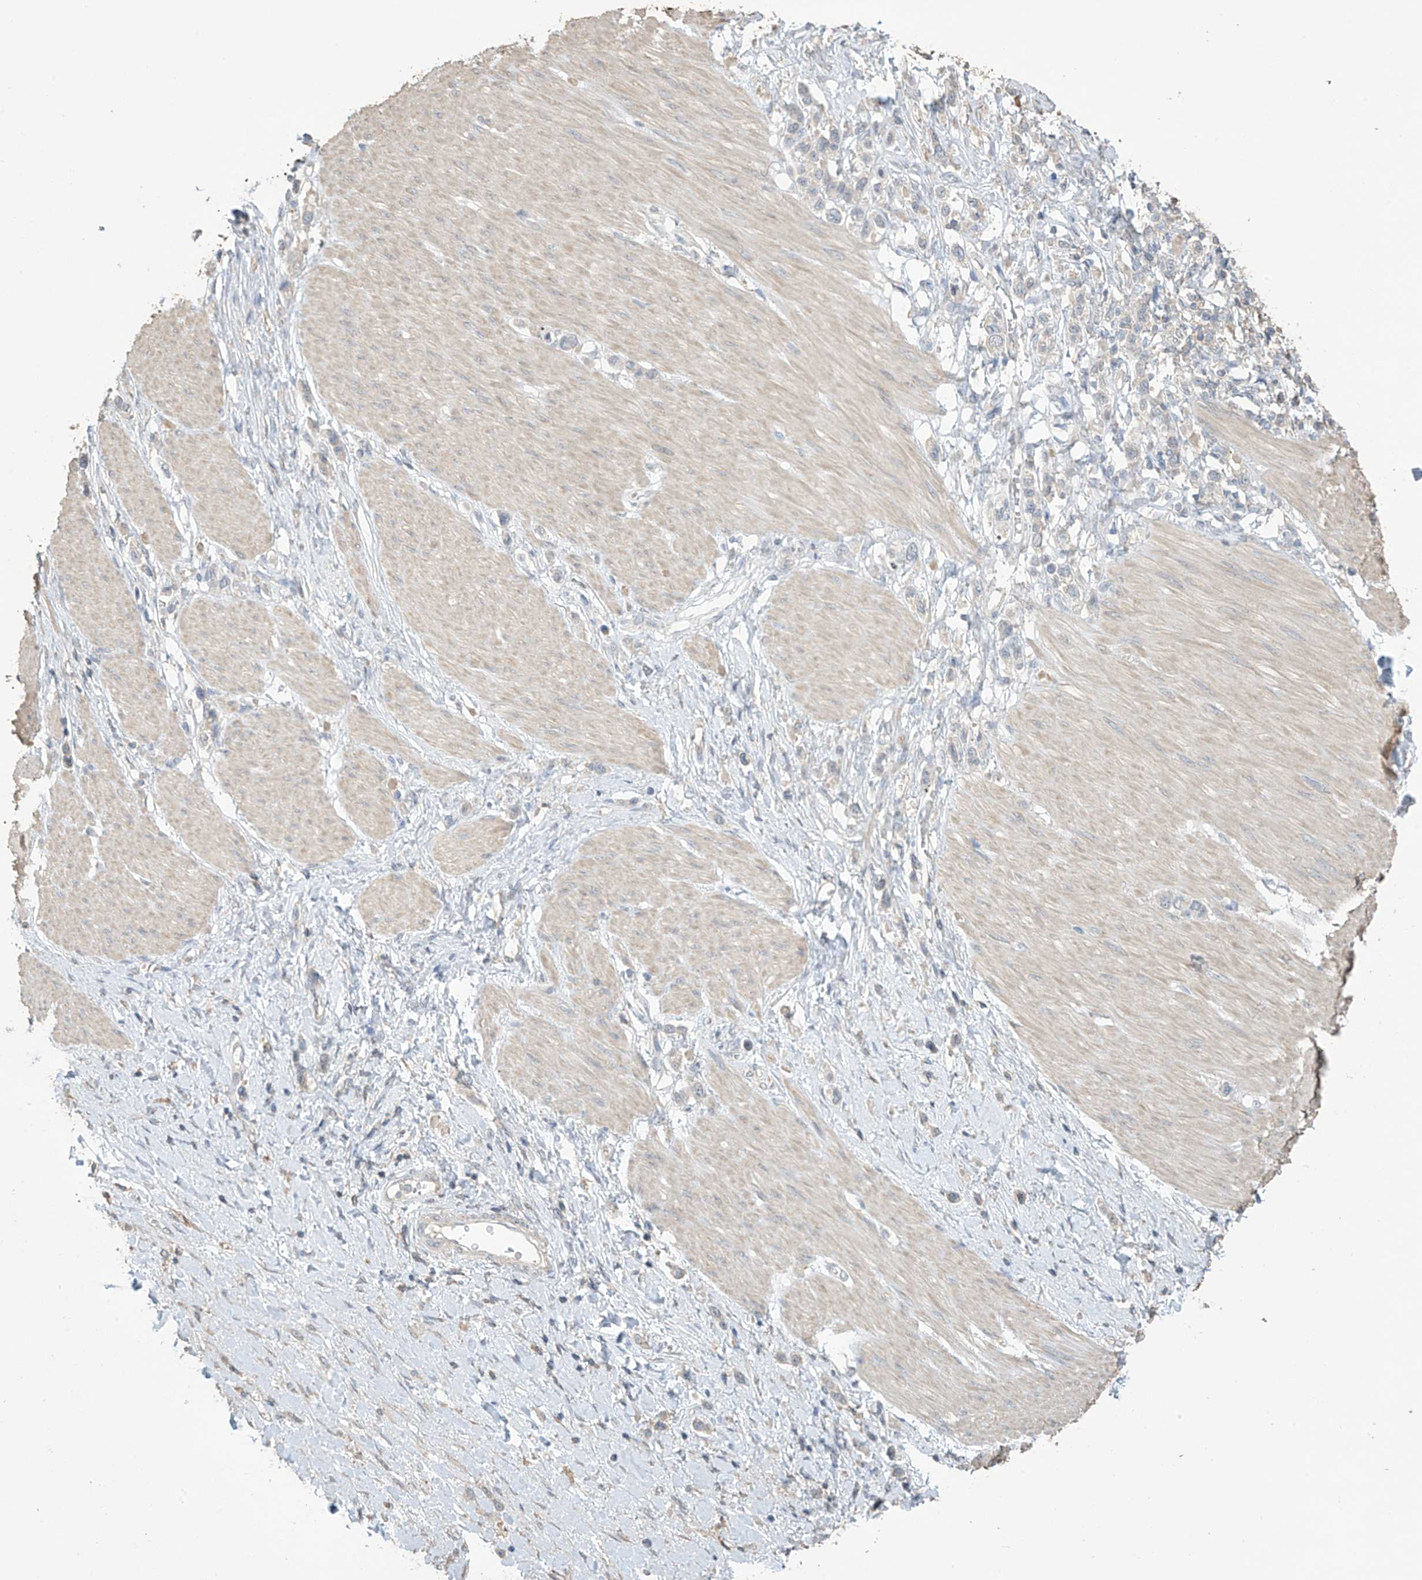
{"staining": {"intensity": "negative", "quantity": "none", "location": "none"}, "tissue": "stomach cancer", "cell_type": "Tumor cells", "image_type": "cancer", "snomed": [{"axis": "morphology", "description": "Adenocarcinoma, NOS"}, {"axis": "topography", "description": "Stomach"}], "caption": "Immunohistochemical staining of human stomach cancer (adenocarcinoma) demonstrates no significant staining in tumor cells.", "gene": "SLFN14", "patient": {"sex": "female", "age": 65}}